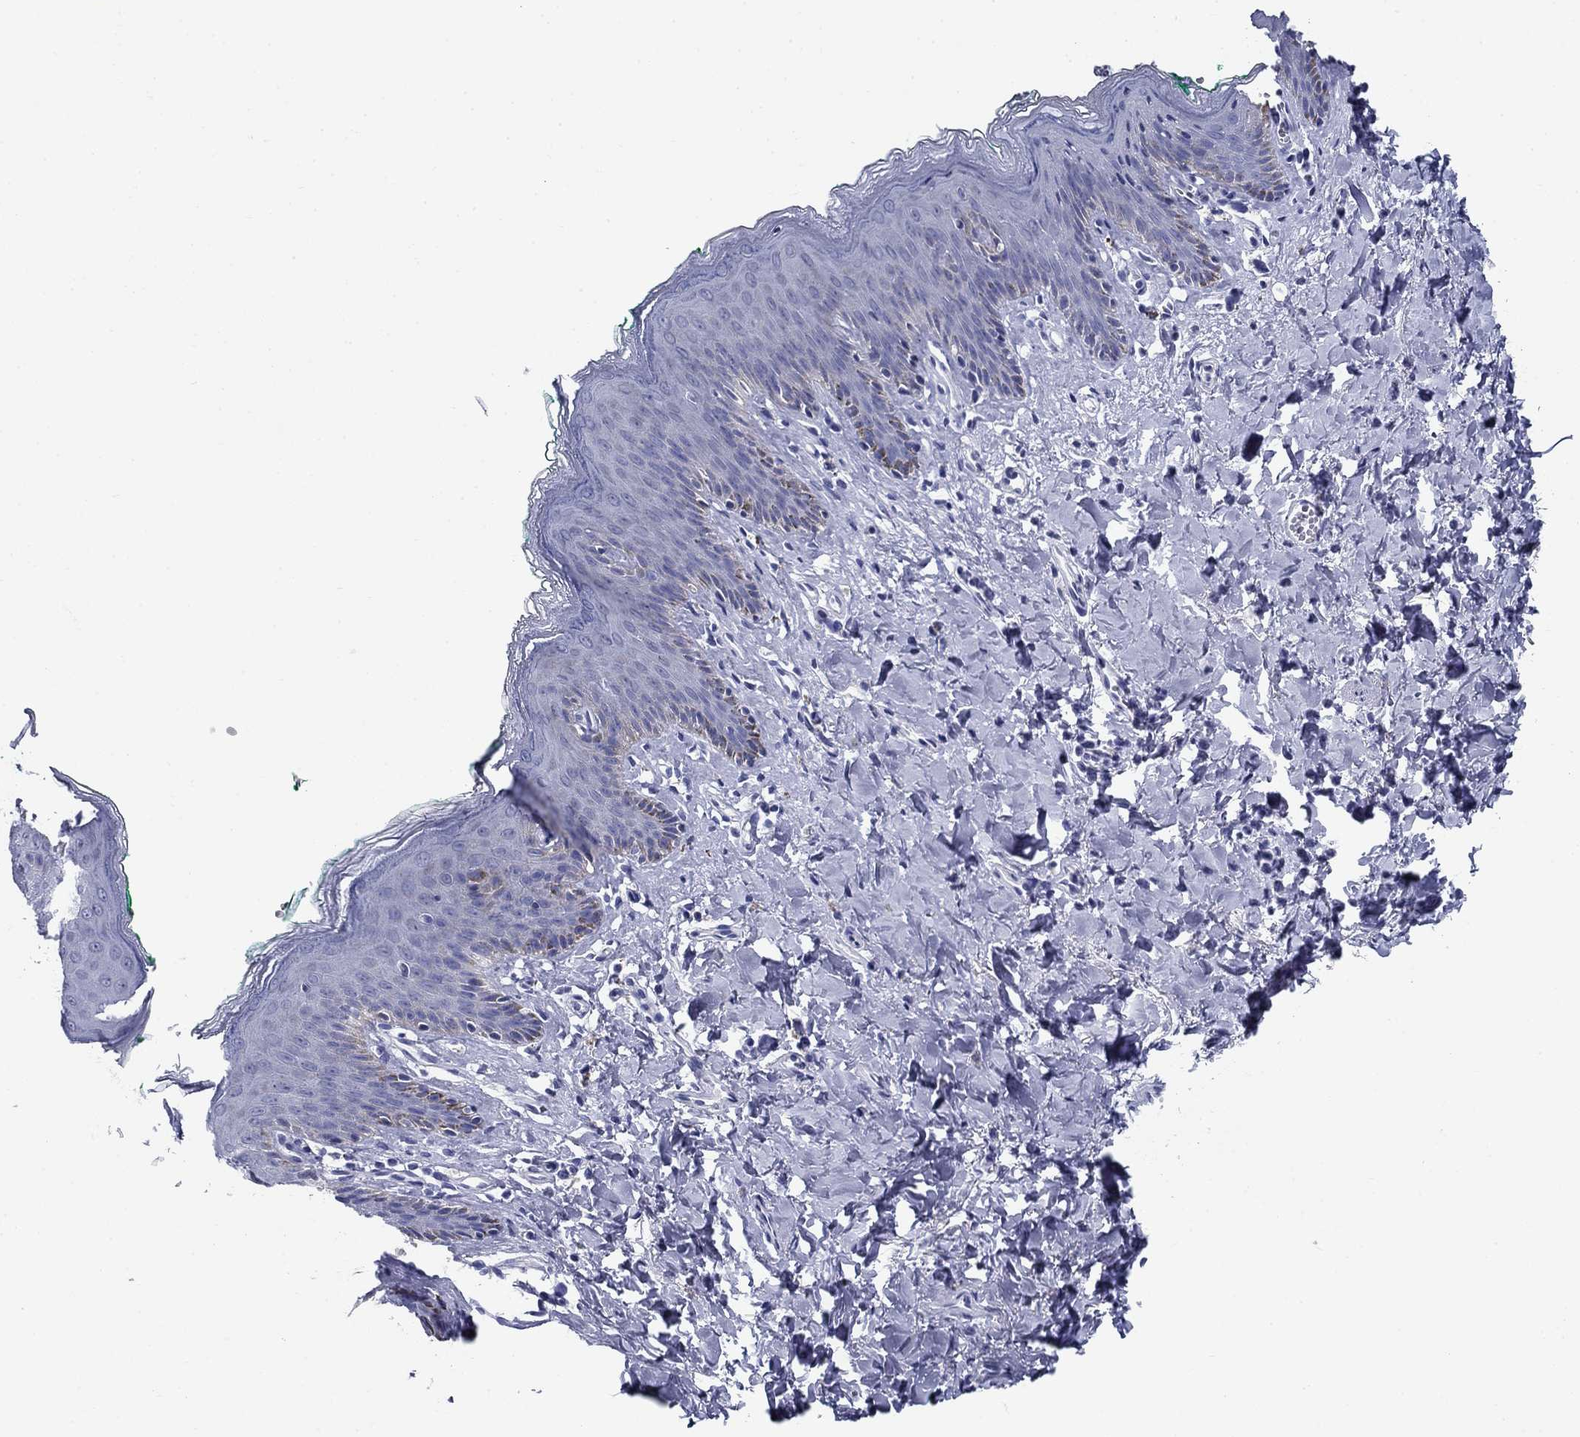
{"staining": {"intensity": "negative", "quantity": "none", "location": "none"}, "tissue": "skin", "cell_type": "Epidermal cells", "image_type": "normal", "snomed": [{"axis": "morphology", "description": "Normal tissue, NOS"}, {"axis": "topography", "description": "Vulva"}], "caption": "Epidermal cells are negative for brown protein staining in unremarkable skin. (DAB (3,3'-diaminobenzidine) immunohistochemistry (IHC) with hematoxylin counter stain).", "gene": "UPB1", "patient": {"sex": "female", "age": 66}}